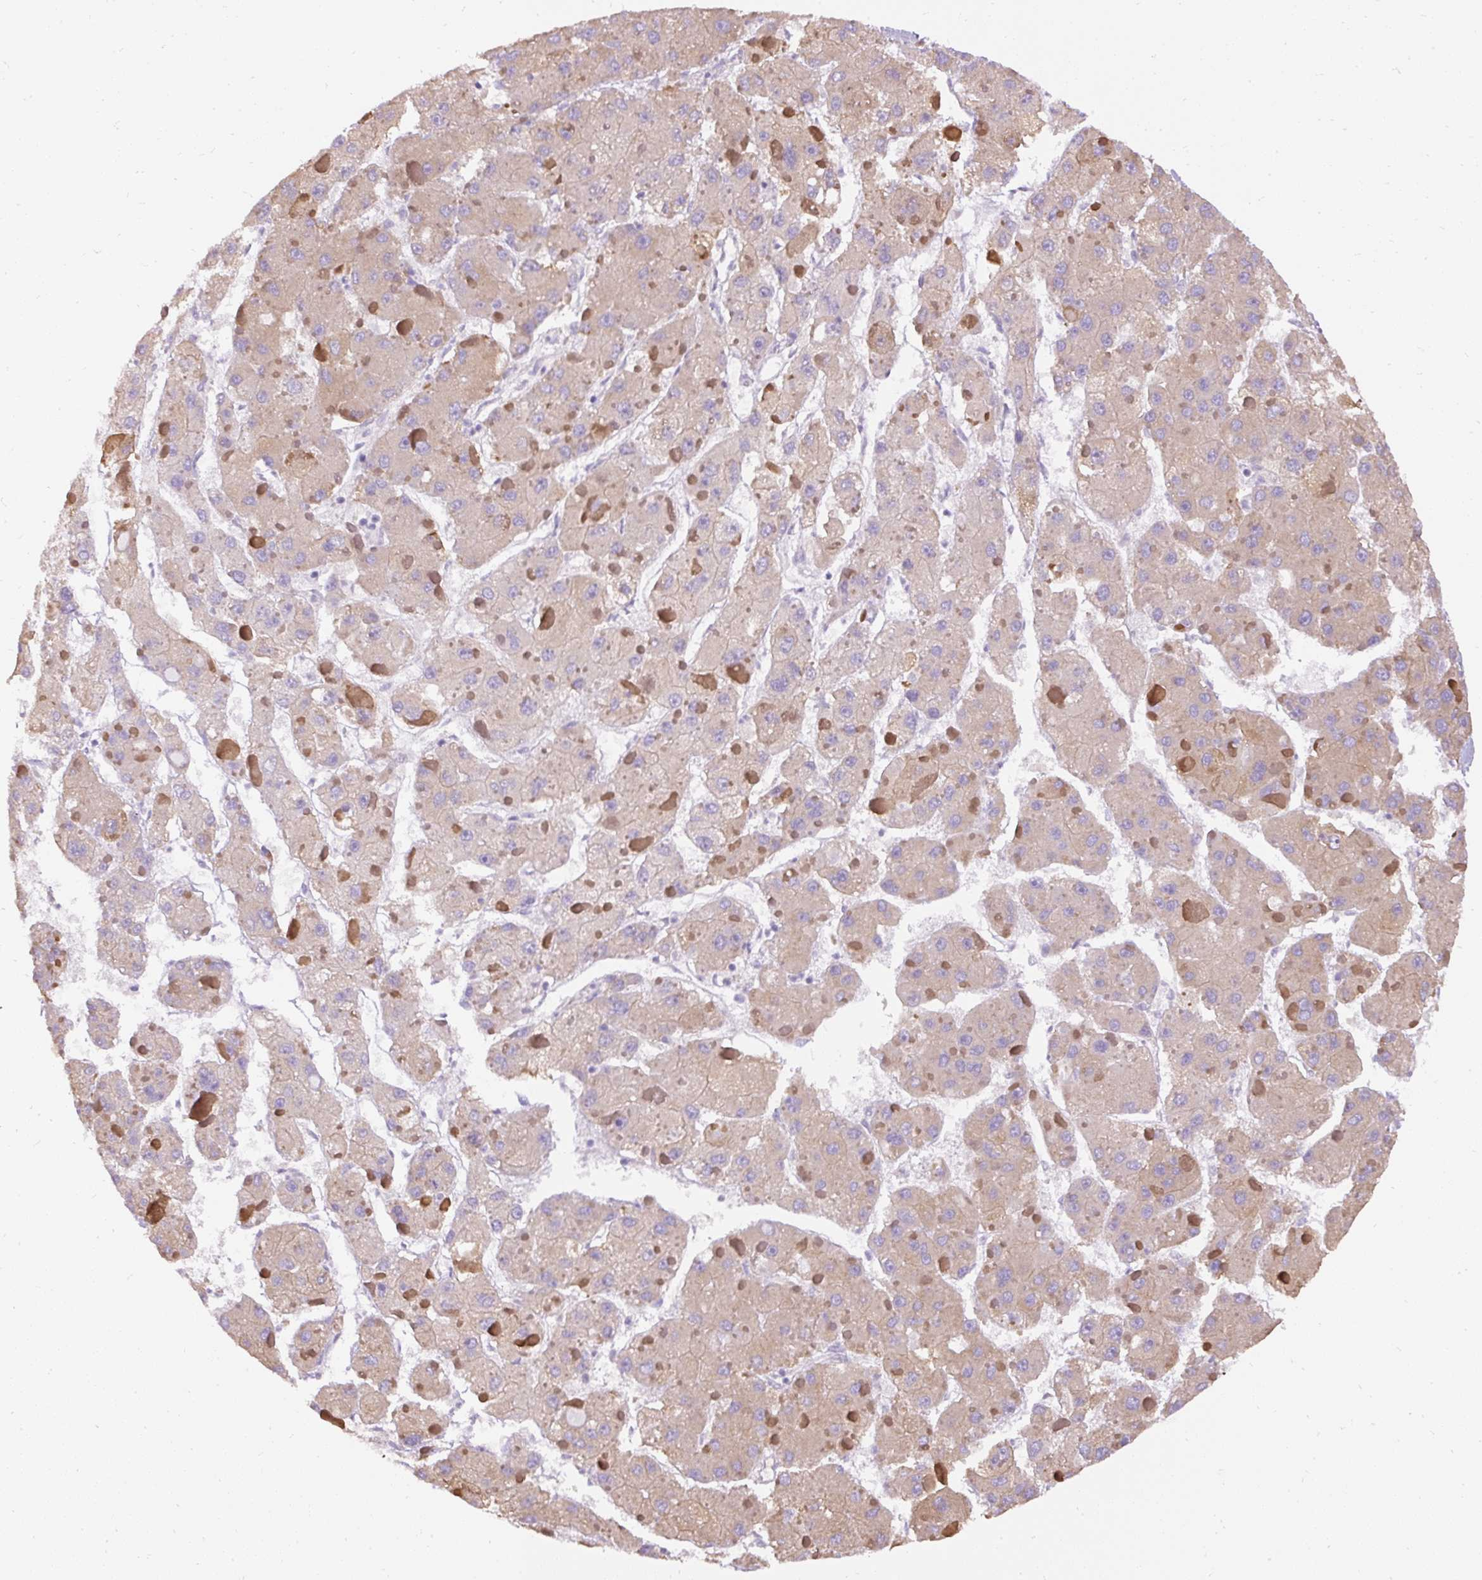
{"staining": {"intensity": "weak", "quantity": "<25%", "location": "cytoplasmic/membranous"}, "tissue": "liver cancer", "cell_type": "Tumor cells", "image_type": "cancer", "snomed": [{"axis": "morphology", "description": "Carcinoma, Hepatocellular, NOS"}, {"axis": "topography", "description": "Liver"}], "caption": "This micrograph is of hepatocellular carcinoma (liver) stained with immunohistochemistry to label a protein in brown with the nuclei are counter-stained blue. There is no positivity in tumor cells. The staining is performed using DAB (3,3'-diaminobenzidine) brown chromogen with nuclei counter-stained in using hematoxylin.", "gene": "FAM149A", "patient": {"sex": "female", "age": 73}}